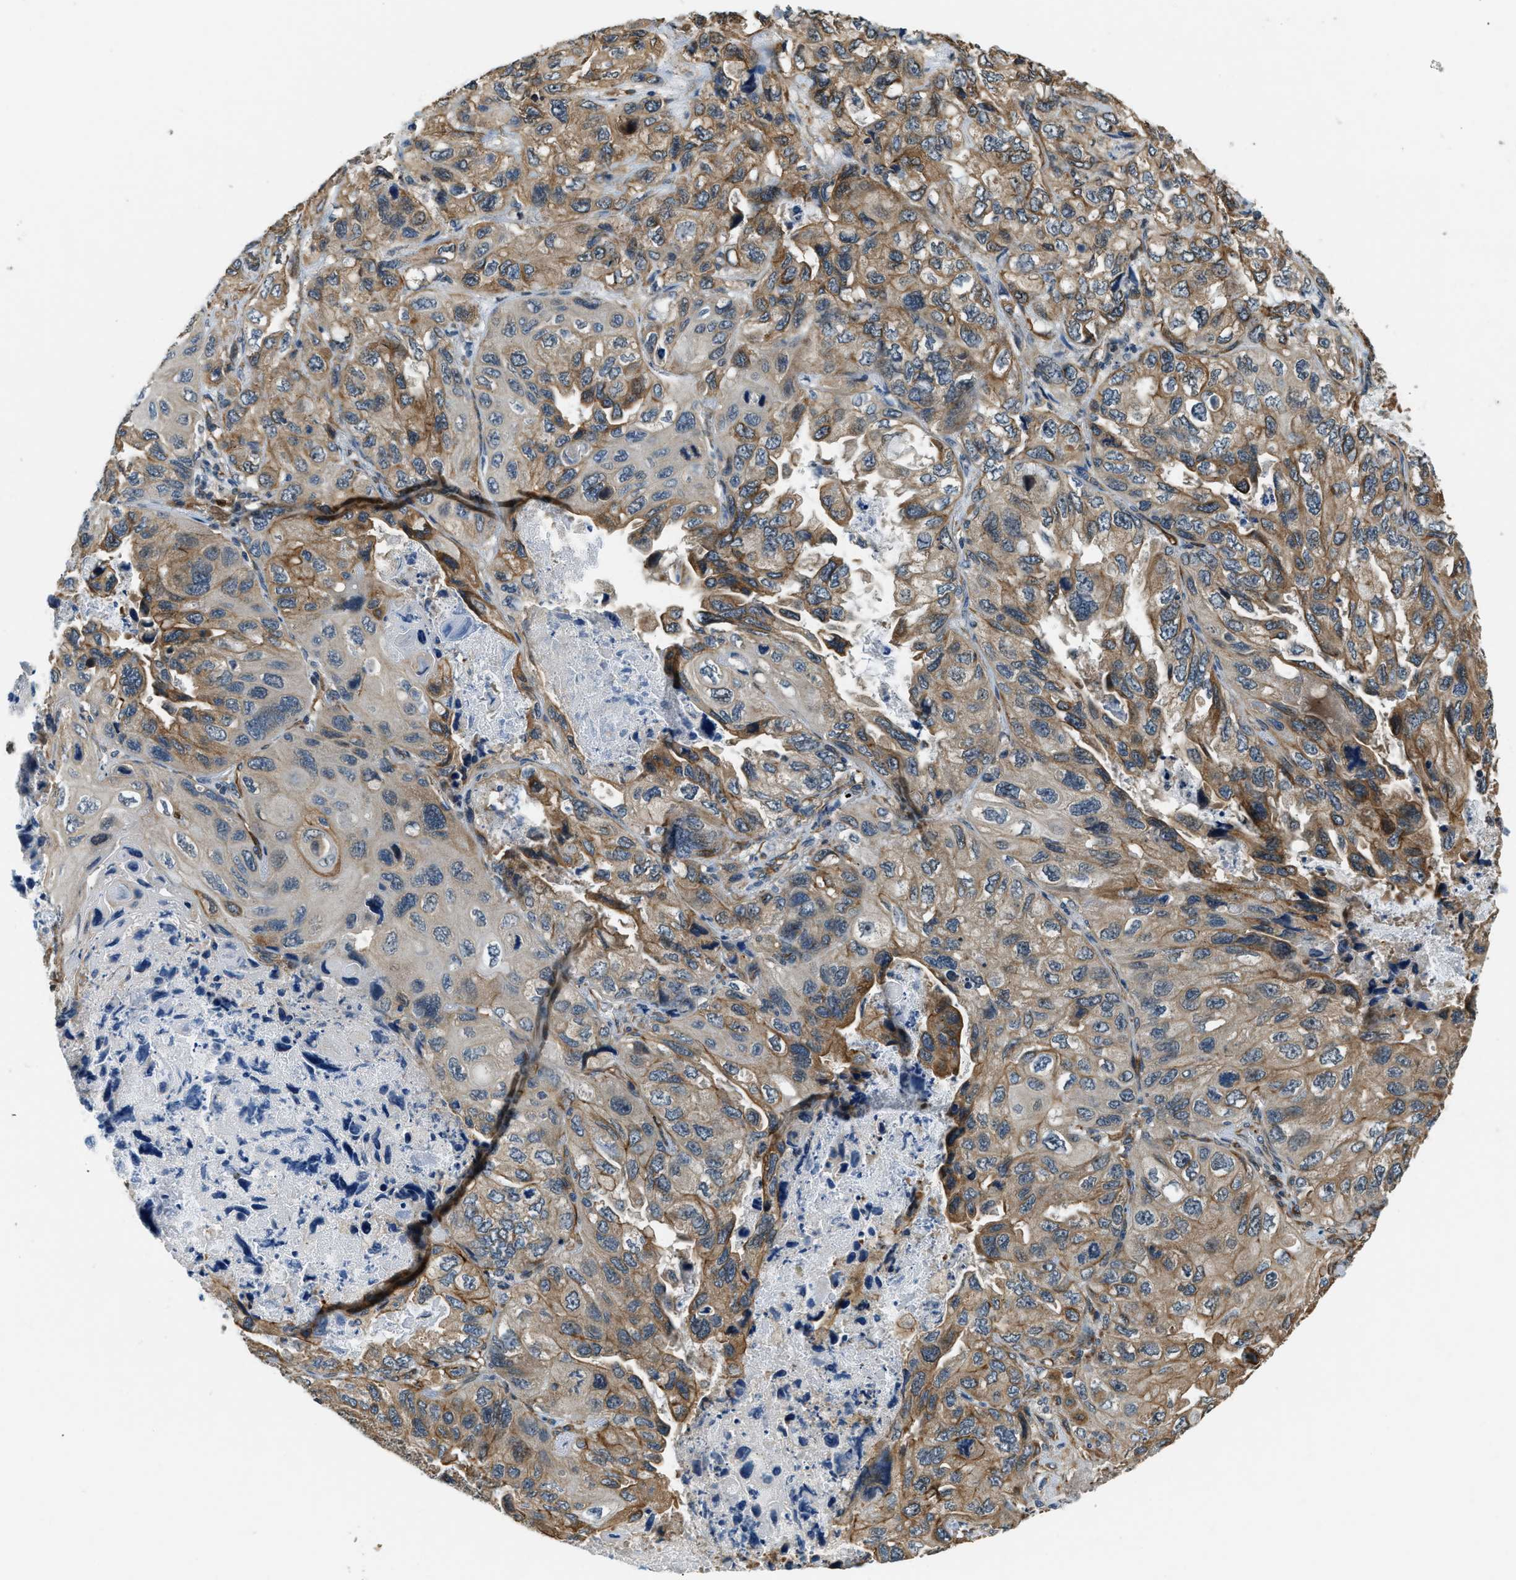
{"staining": {"intensity": "moderate", "quantity": ">75%", "location": "cytoplasmic/membranous"}, "tissue": "lung cancer", "cell_type": "Tumor cells", "image_type": "cancer", "snomed": [{"axis": "morphology", "description": "Squamous cell carcinoma, NOS"}, {"axis": "topography", "description": "Lung"}], "caption": "DAB immunohistochemical staining of human lung cancer (squamous cell carcinoma) shows moderate cytoplasmic/membranous protein positivity in approximately >75% of tumor cells.", "gene": "ALOX12", "patient": {"sex": "female", "age": 73}}